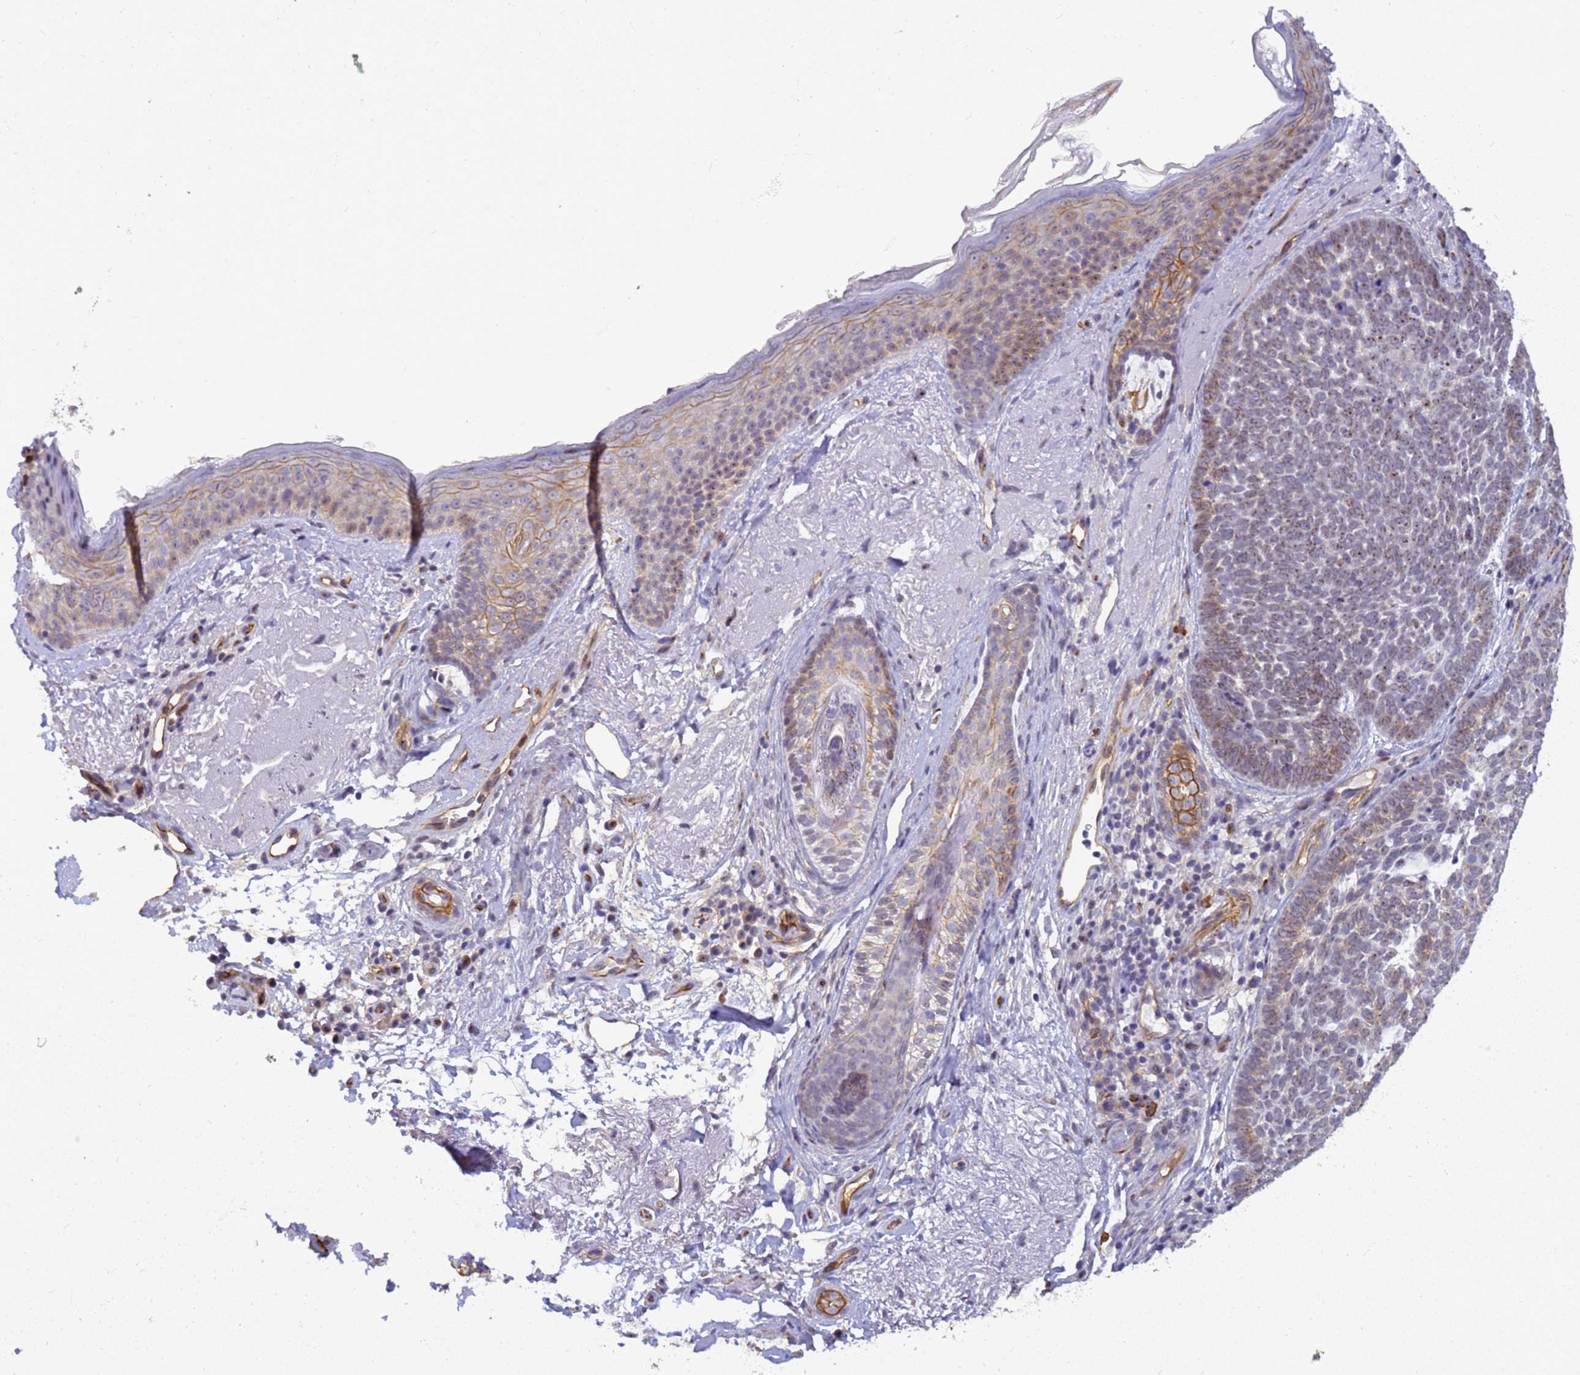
{"staining": {"intensity": "moderate", "quantity": "<25%", "location": "nuclear"}, "tissue": "skin cancer", "cell_type": "Tumor cells", "image_type": "cancer", "snomed": [{"axis": "morphology", "description": "Basal cell carcinoma"}, {"axis": "topography", "description": "Skin"}], "caption": "A photomicrograph of human skin cancer (basal cell carcinoma) stained for a protein displays moderate nuclear brown staining in tumor cells.", "gene": "GON4L", "patient": {"sex": "female", "age": 77}}